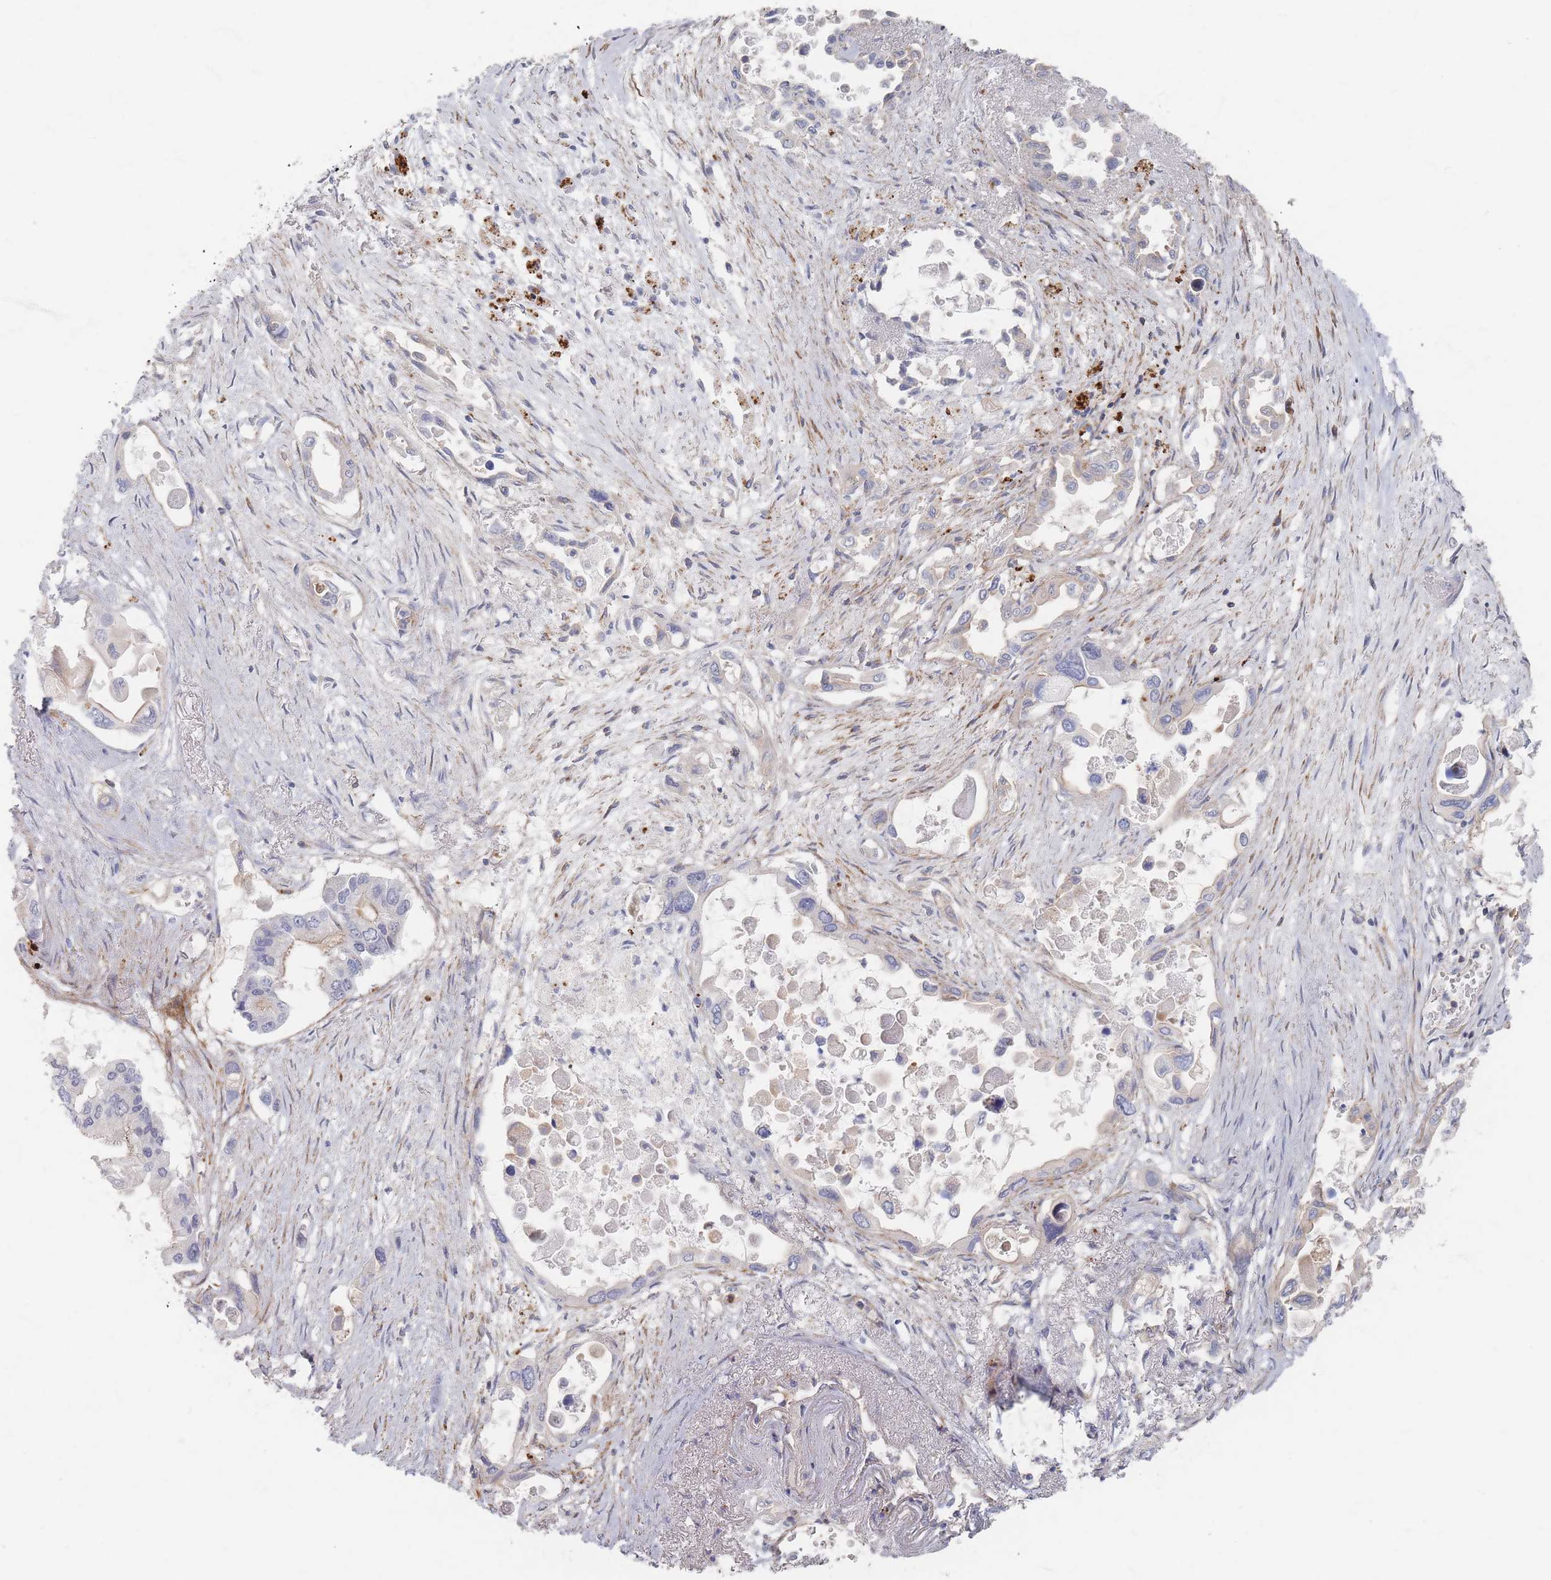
{"staining": {"intensity": "weak", "quantity": "<25%", "location": "cytoplasmic/membranous"}, "tissue": "pancreatic cancer", "cell_type": "Tumor cells", "image_type": "cancer", "snomed": [{"axis": "morphology", "description": "Adenocarcinoma, NOS"}, {"axis": "topography", "description": "Pancreas"}], "caption": "Pancreatic cancer (adenocarcinoma) stained for a protein using immunohistochemistry shows no expression tumor cells.", "gene": "ZNF852", "patient": {"sex": "male", "age": 92}}